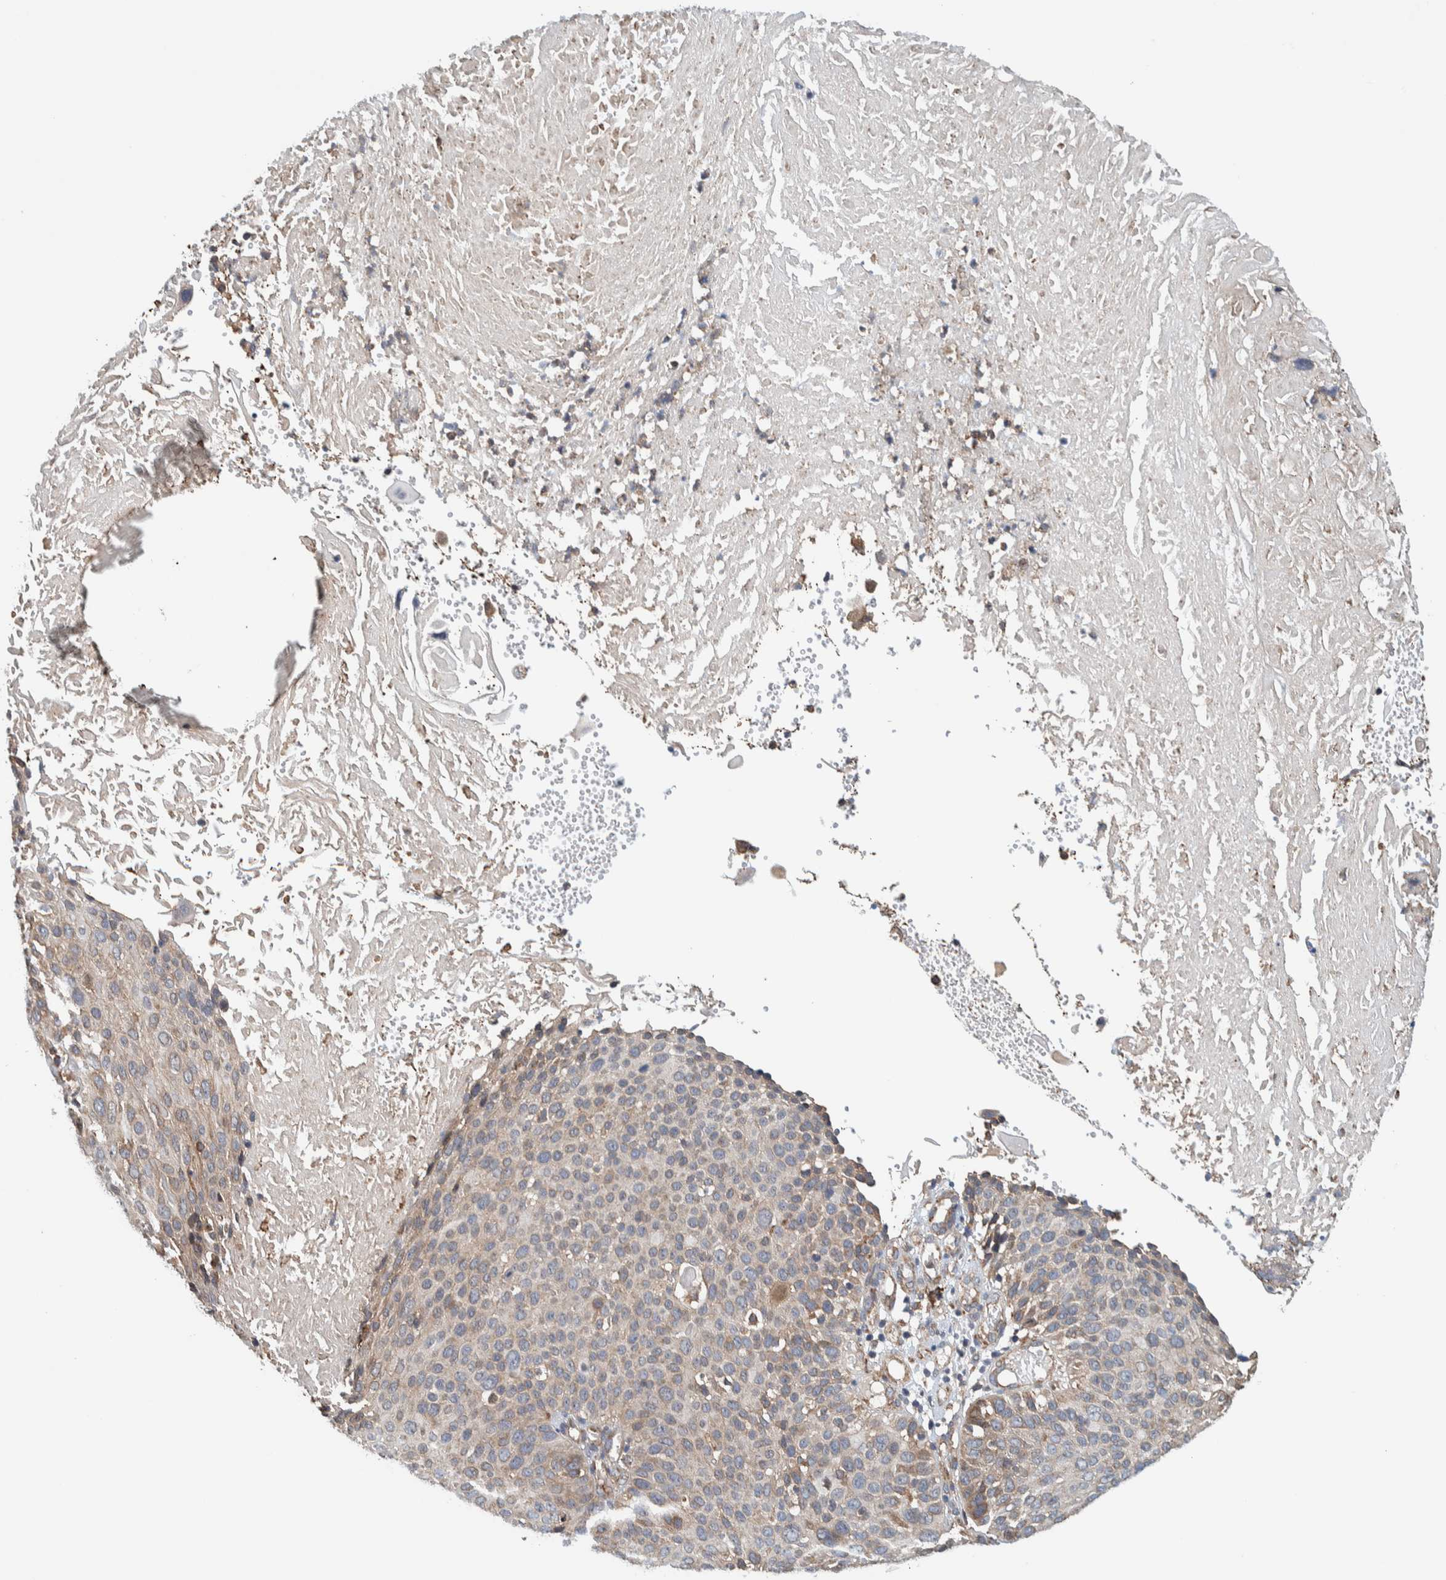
{"staining": {"intensity": "weak", "quantity": ">75%", "location": "cytoplasmic/membranous"}, "tissue": "cervical cancer", "cell_type": "Tumor cells", "image_type": "cancer", "snomed": [{"axis": "morphology", "description": "Squamous cell carcinoma, NOS"}, {"axis": "topography", "description": "Cervix"}], "caption": "Brown immunohistochemical staining in human cervical cancer shows weak cytoplasmic/membranous positivity in approximately >75% of tumor cells. The protein is shown in brown color, while the nuclei are stained blue.", "gene": "PLA2G3", "patient": {"sex": "female", "age": 74}}